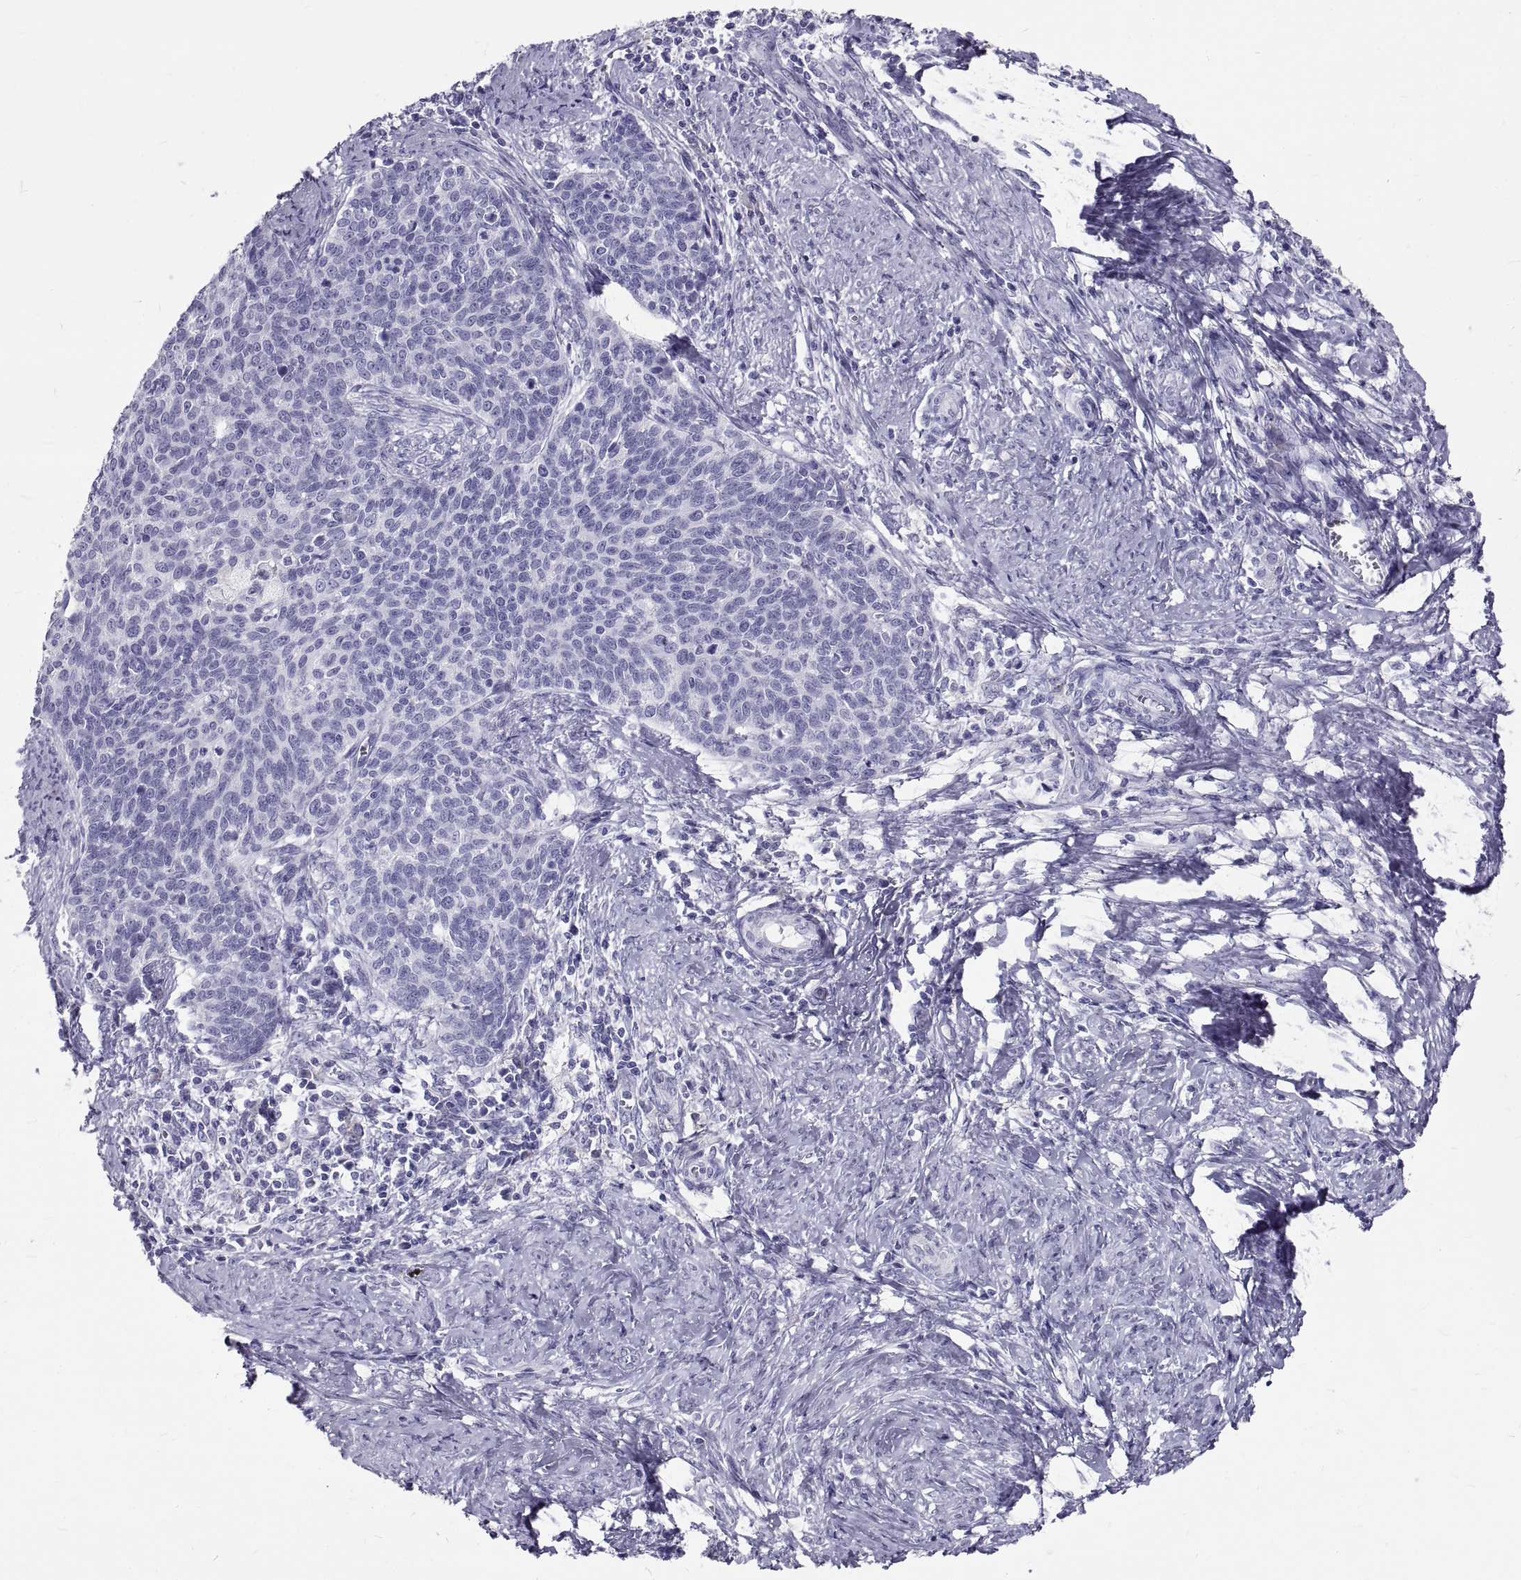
{"staining": {"intensity": "negative", "quantity": "none", "location": "none"}, "tissue": "cervical cancer", "cell_type": "Tumor cells", "image_type": "cancer", "snomed": [{"axis": "morphology", "description": "Squamous cell carcinoma, NOS"}, {"axis": "topography", "description": "Cervix"}], "caption": "The photomicrograph shows no staining of tumor cells in cervical cancer. The staining is performed using DAB (3,3'-diaminobenzidine) brown chromogen with nuclei counter-stained in using hematoxylin.", "gene": "GNG12", "patient": {"sex": "female", "age": 39}}